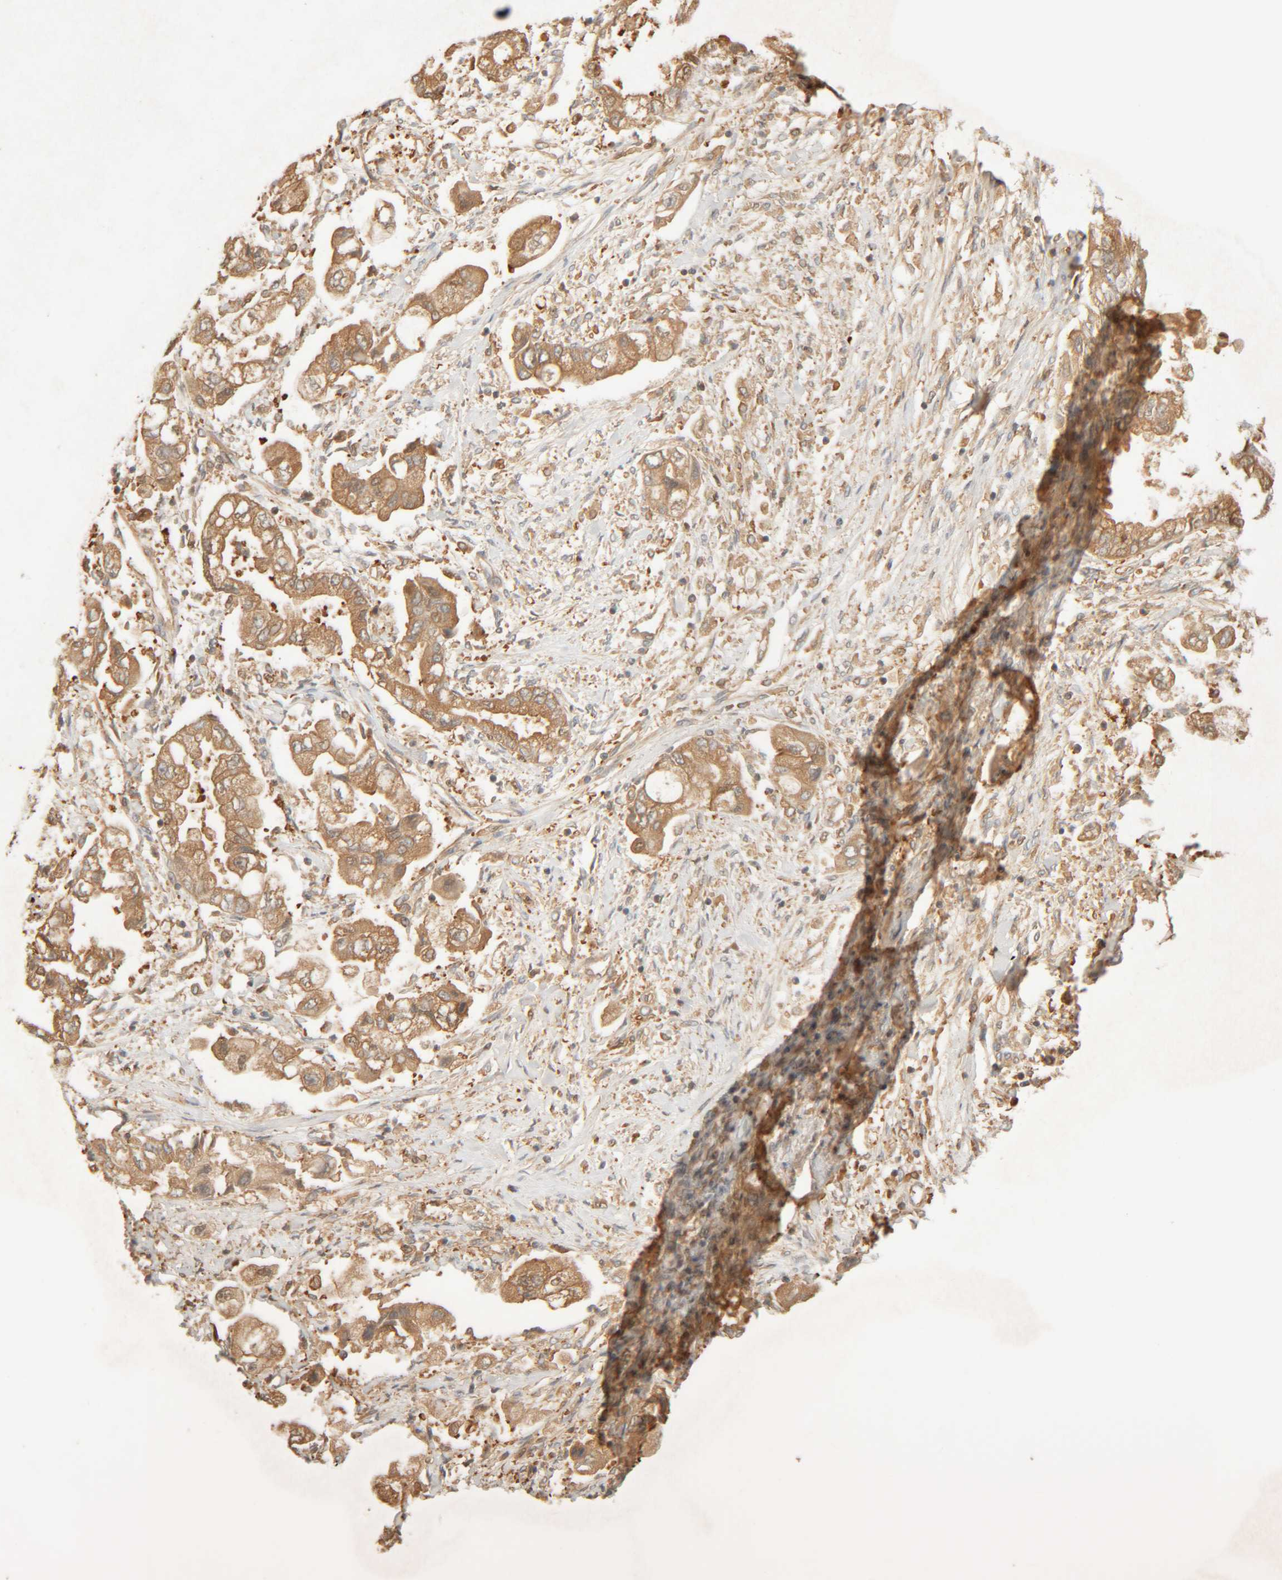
{"staining": {"intensity": "moderate", "quantity": ">75%", "location": "cytoplasmic/membranous"}, "tissue": "stomach cancer", "cell_type": "Tumor cells", "image_type": "cancer", "snomed": [{"axis": "morphology", "description": "Normal tissue, NOS"}, {"axis": "morphology", "description": "Adenocarcinoma, NOS"}, {"axis": "topography", "description": "Stomach"}], "caption": "There is medium levels of moderate cytoplasmic/membranous positivity in tumor cells of stomach adenocarcinoma, as demonstrated by immunohistochemical staining (brown color).", "gene": "TMEM192", "patient": {"sex": "male", "age": 62}}